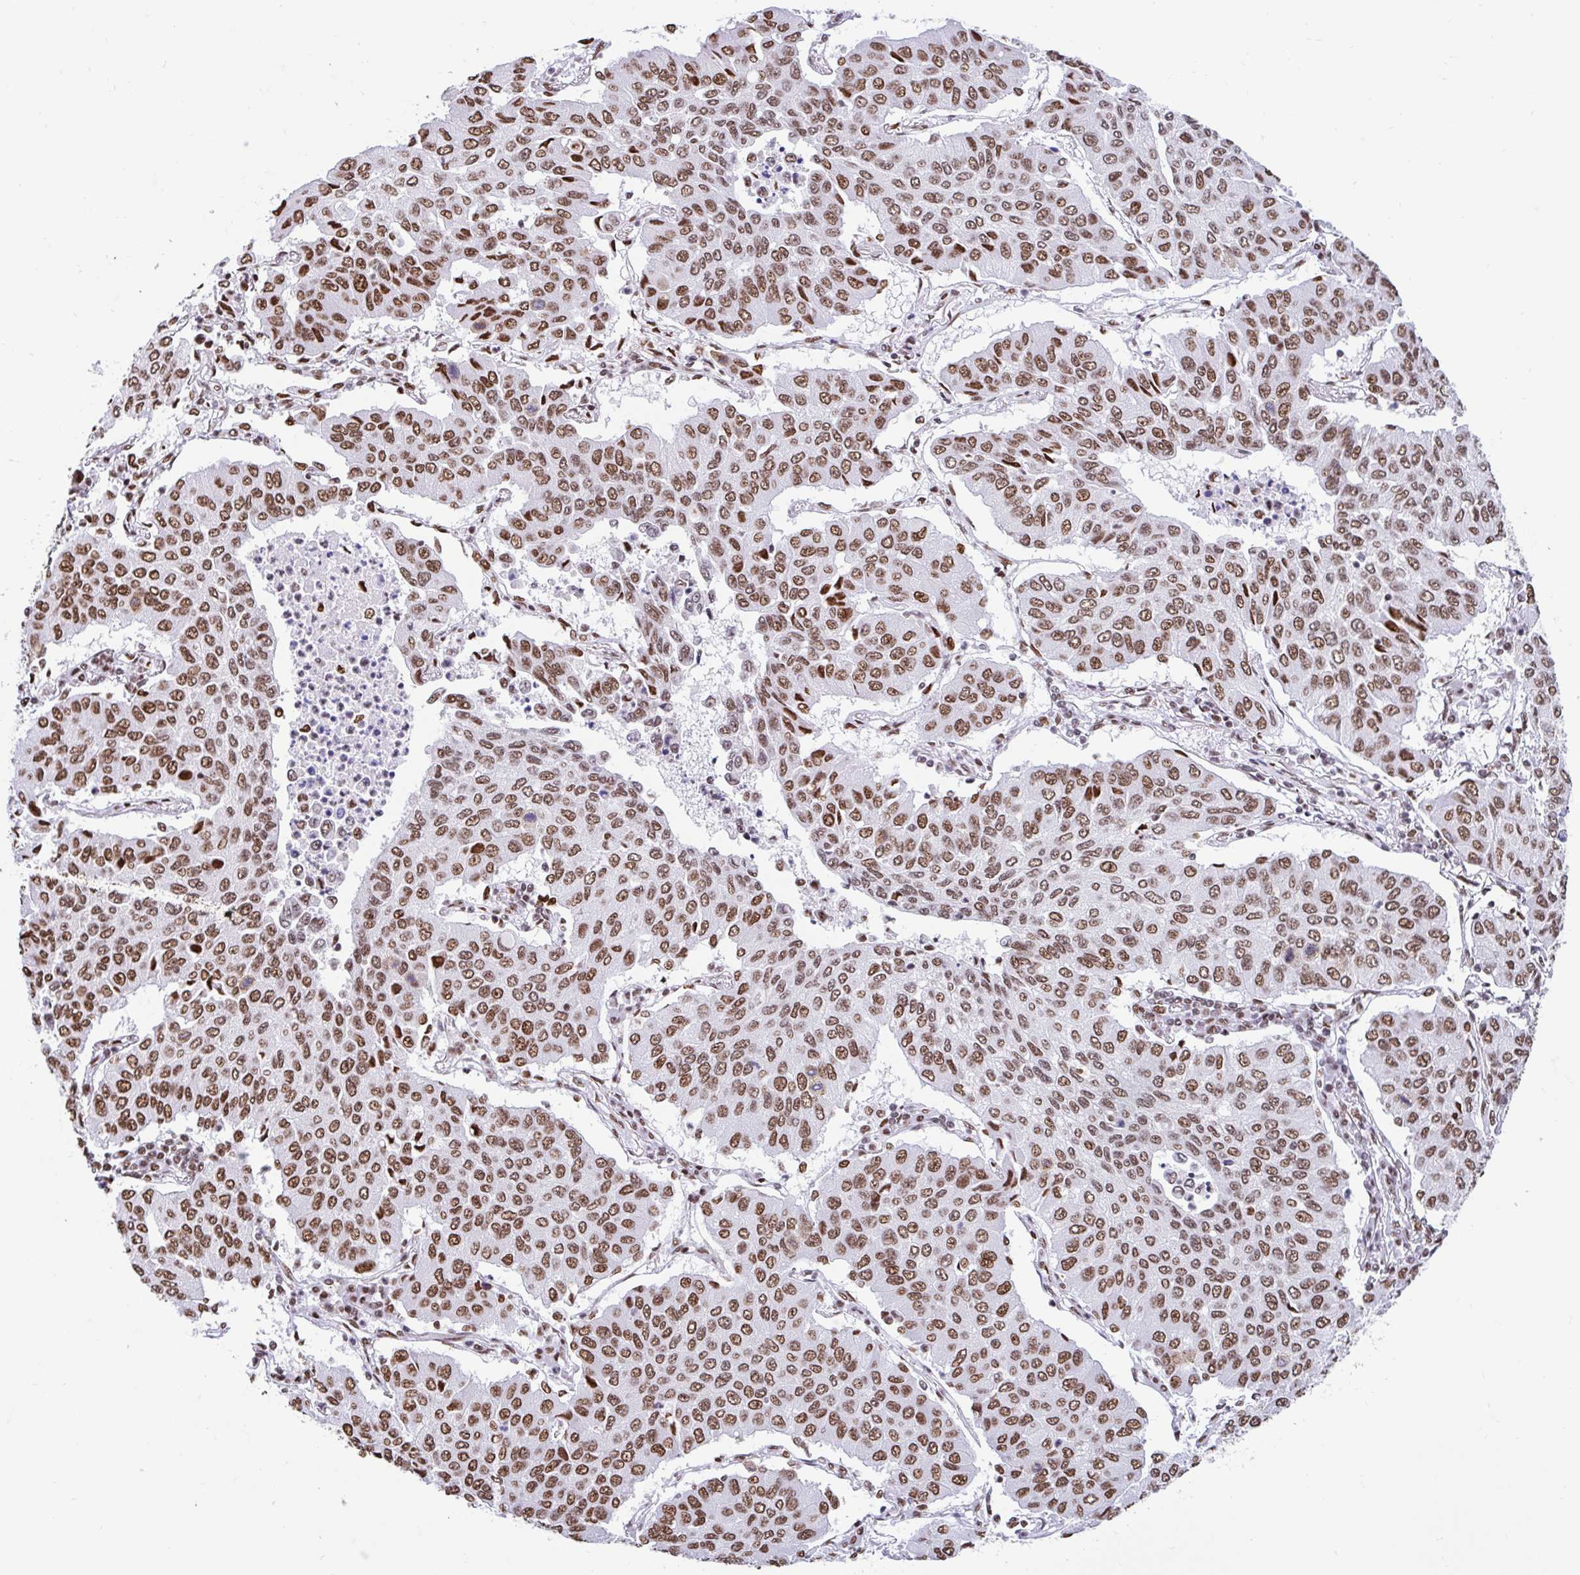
{"staining": {"intensity": "moderate", "quantity": ">75%", "location": "nuclear"}, "tissue": "lung cancer", "cell_type": "Tumor cells", "image_type": "cancer", "snomed": [{"axis": "morphology", "description": "Squamous cell carcinoma, NOS"}, {"axis": "topography", "description": "Lung"}], "caption": "Immunohistochemical staining of lung cancer demonstrates medium levels of moderate nuclear expression in about >75% of tumor cells.", "gene": "KHDRBS1", "patient": {"sex": "male", "age": 74}}